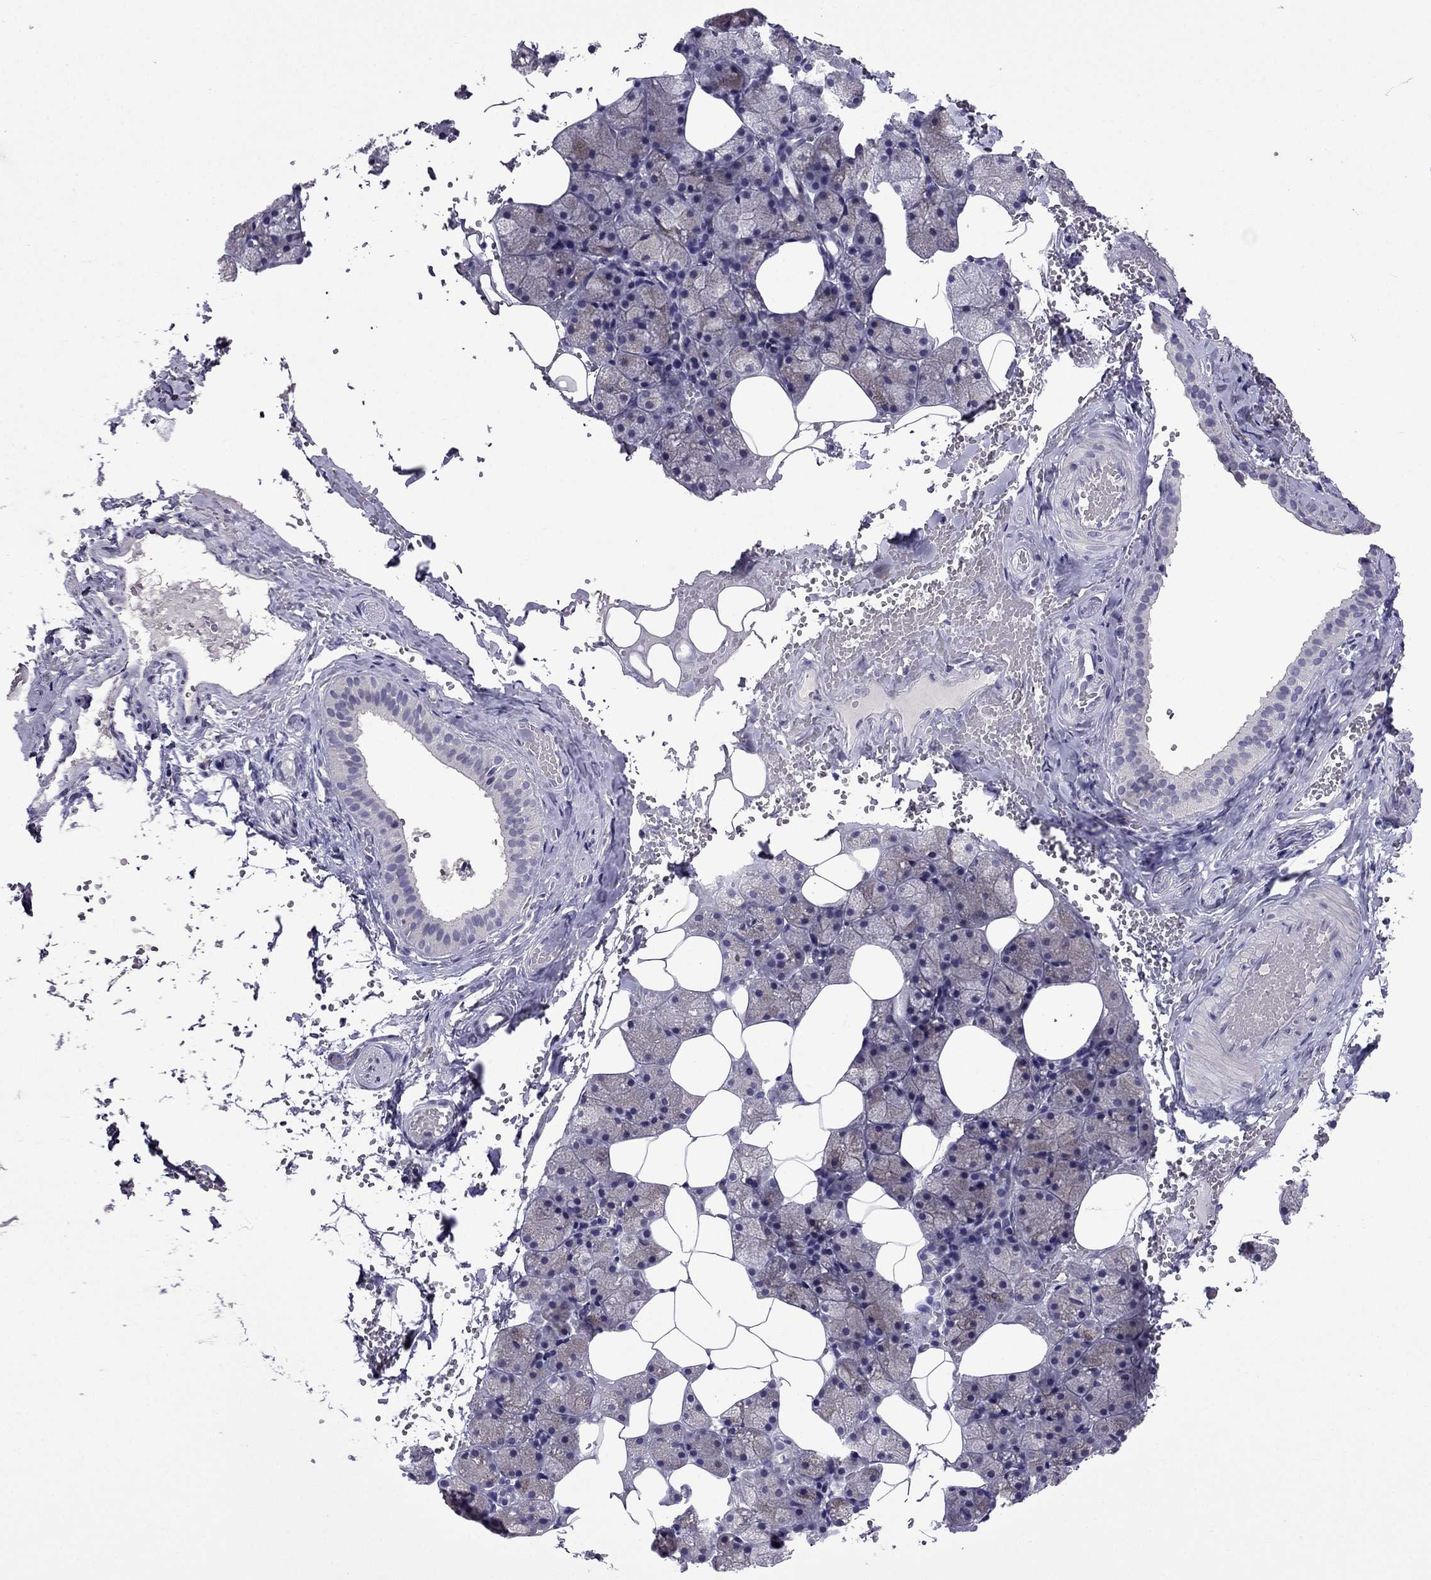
{"staining": {"intensity": "negative", "quantity": "none", "location": "none"}, "tissue": "salivary gland", "cell_type": "Glandular cells", "image_type": "normal", "snomed": [{"axis": "morphology", "description": "Normal tissue, NOS"}, {"axis": "topography", "description": "Salivary gland"}], "caption": "Glandular cells show no significant expression in unremarkable salivary gland. The staining was performed using DAB to visualize the protein expression in brown, while the nuclei were stained in blue with hematoxylin (Magnification: 20x).", "gene": "AQP9", "patient": {"sex": "male", "age": 38}}